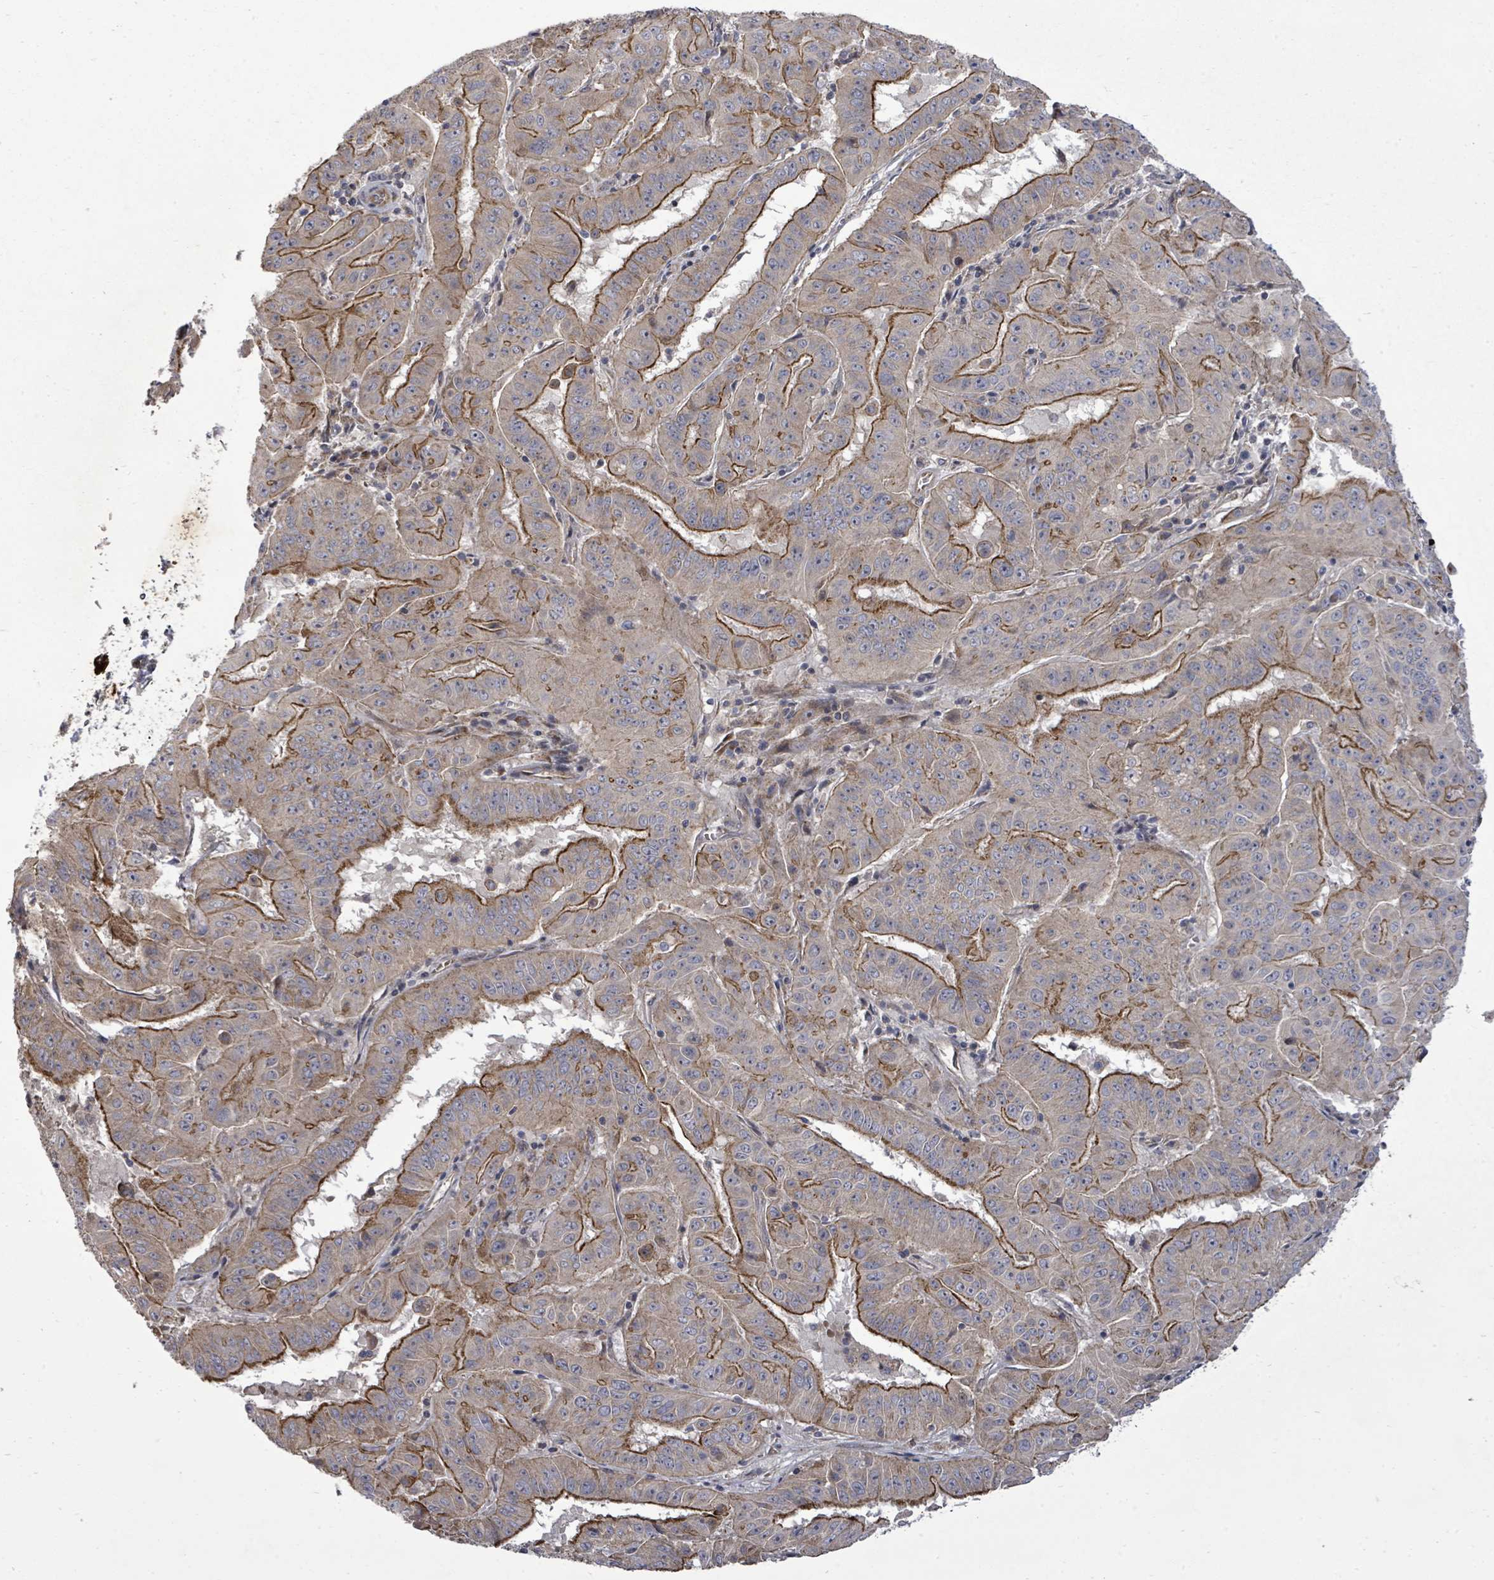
{"staining": {"intensity": "moderate", "quantity": "25%-75%", "location": "cytoplasmic/membranous"}, "tissue": "pancreatic cancer", "cell_type": "Tumor cells", "image_type": "cancer", "snomed": [{"axis": "morphology", "description": "Adenocarcinoma, NOS"}, {"axis": "topography", "description": "Pancreas"}], "caption": "This is an image of immunohistochemistry staining of pancreatic adenocarcinoma, which shows moderate positivity in the cytoplasmic/membranous of tumor cells.", "gene": "KRTAP27-1", "patient": {"sex": "male", "age": 63}}